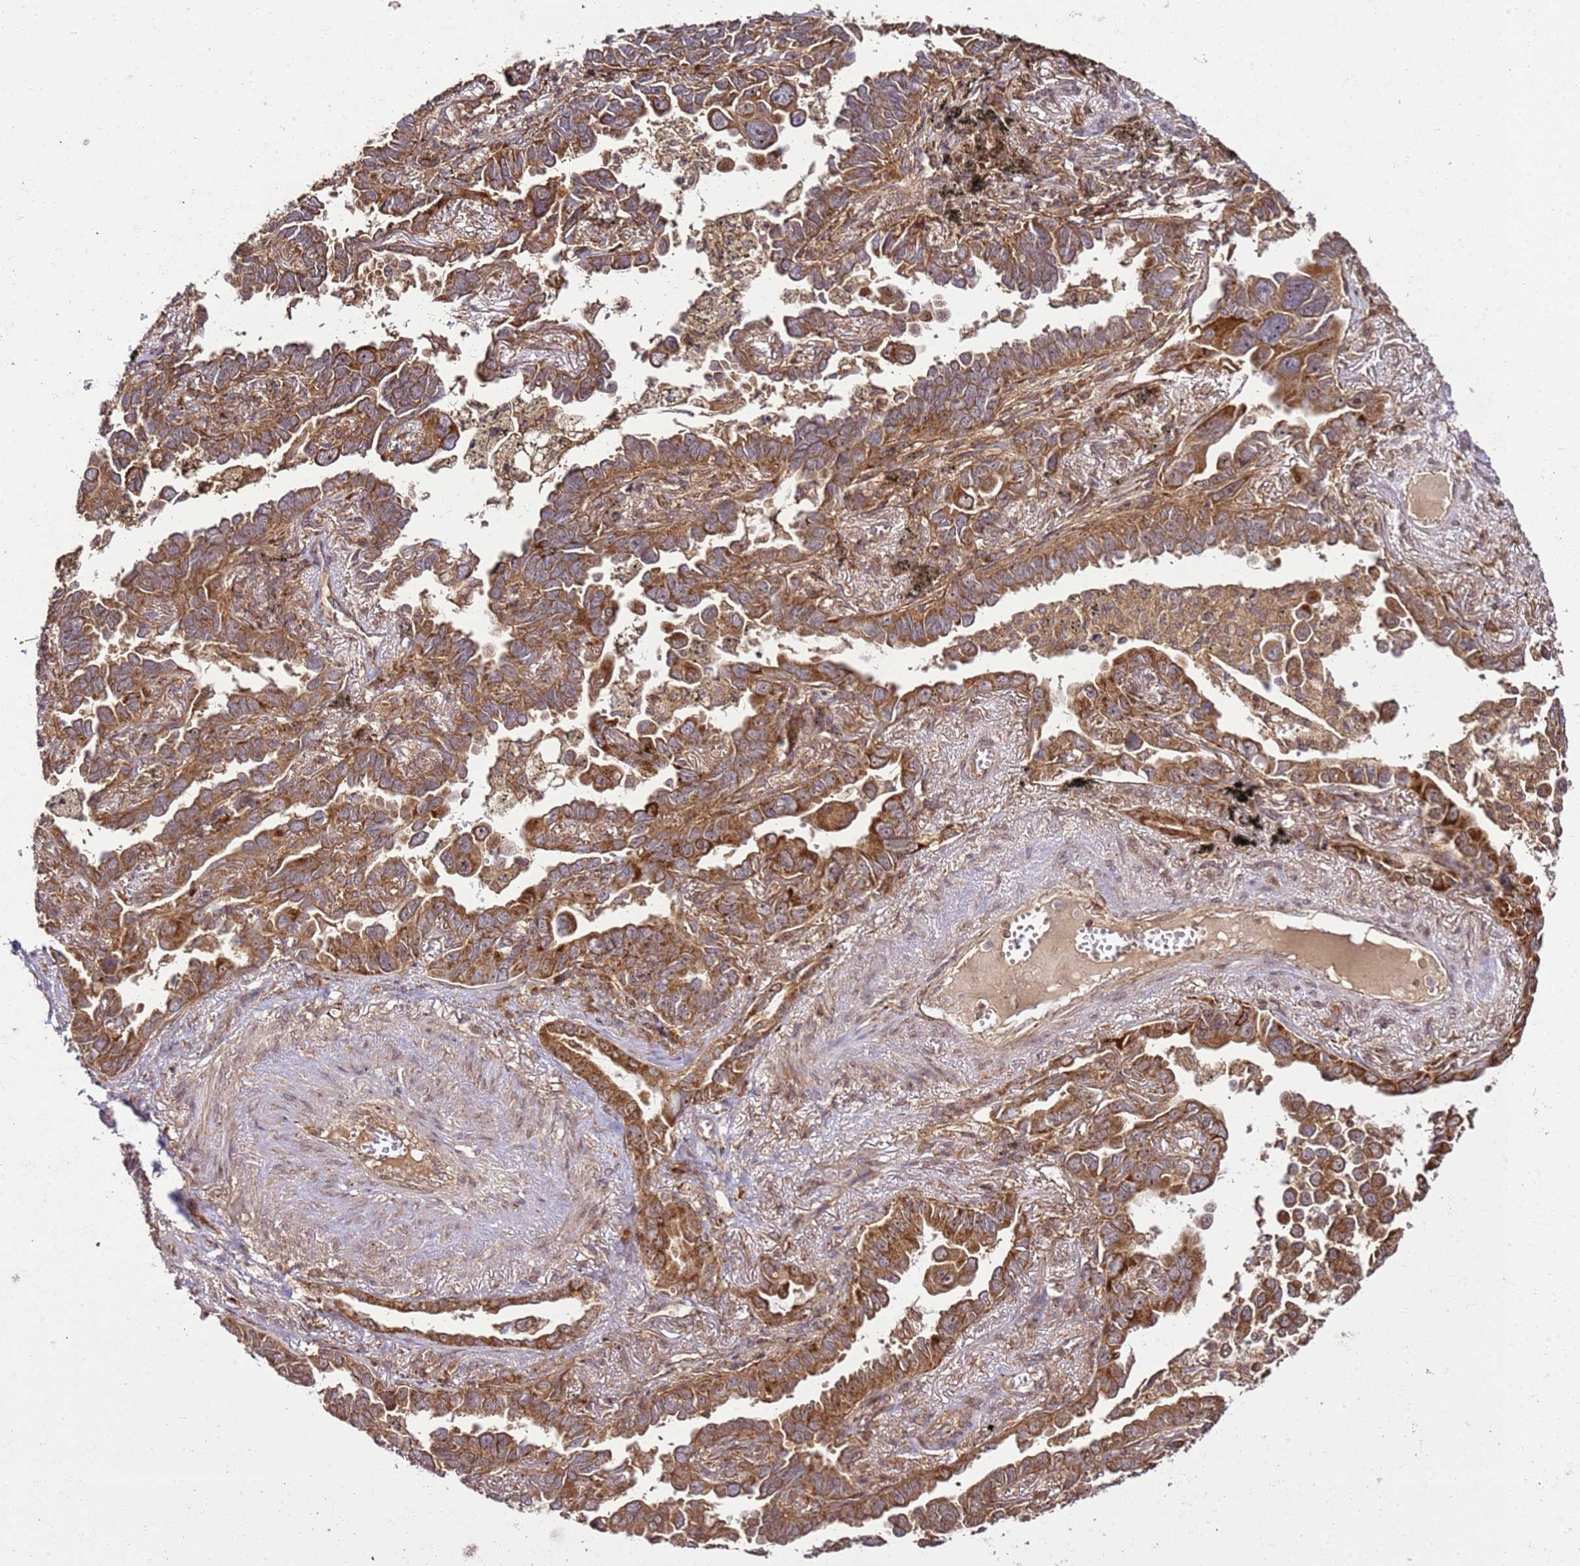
{"staining": {"intensity": "strong", "quantity": ">75%", "location": "cytoplasmic/membranous"}, "tissue": "lung cancer", "cell_type": "Tumor cells", "image_type": "cancer", "snomed": [{"axis": "morphology", "description": "Adenocarcinoma, NOS"}, {"axis": "topography", "description": "Lung"}], "caption": "This is a micrograph of immunohistochemistry (IHC) staining of lung cancer, which shows strong staining in the cytoplasmic/membranous of tumor cells.", "gene": "RASA3", "patient": {"sex": "male", "age": 67}}